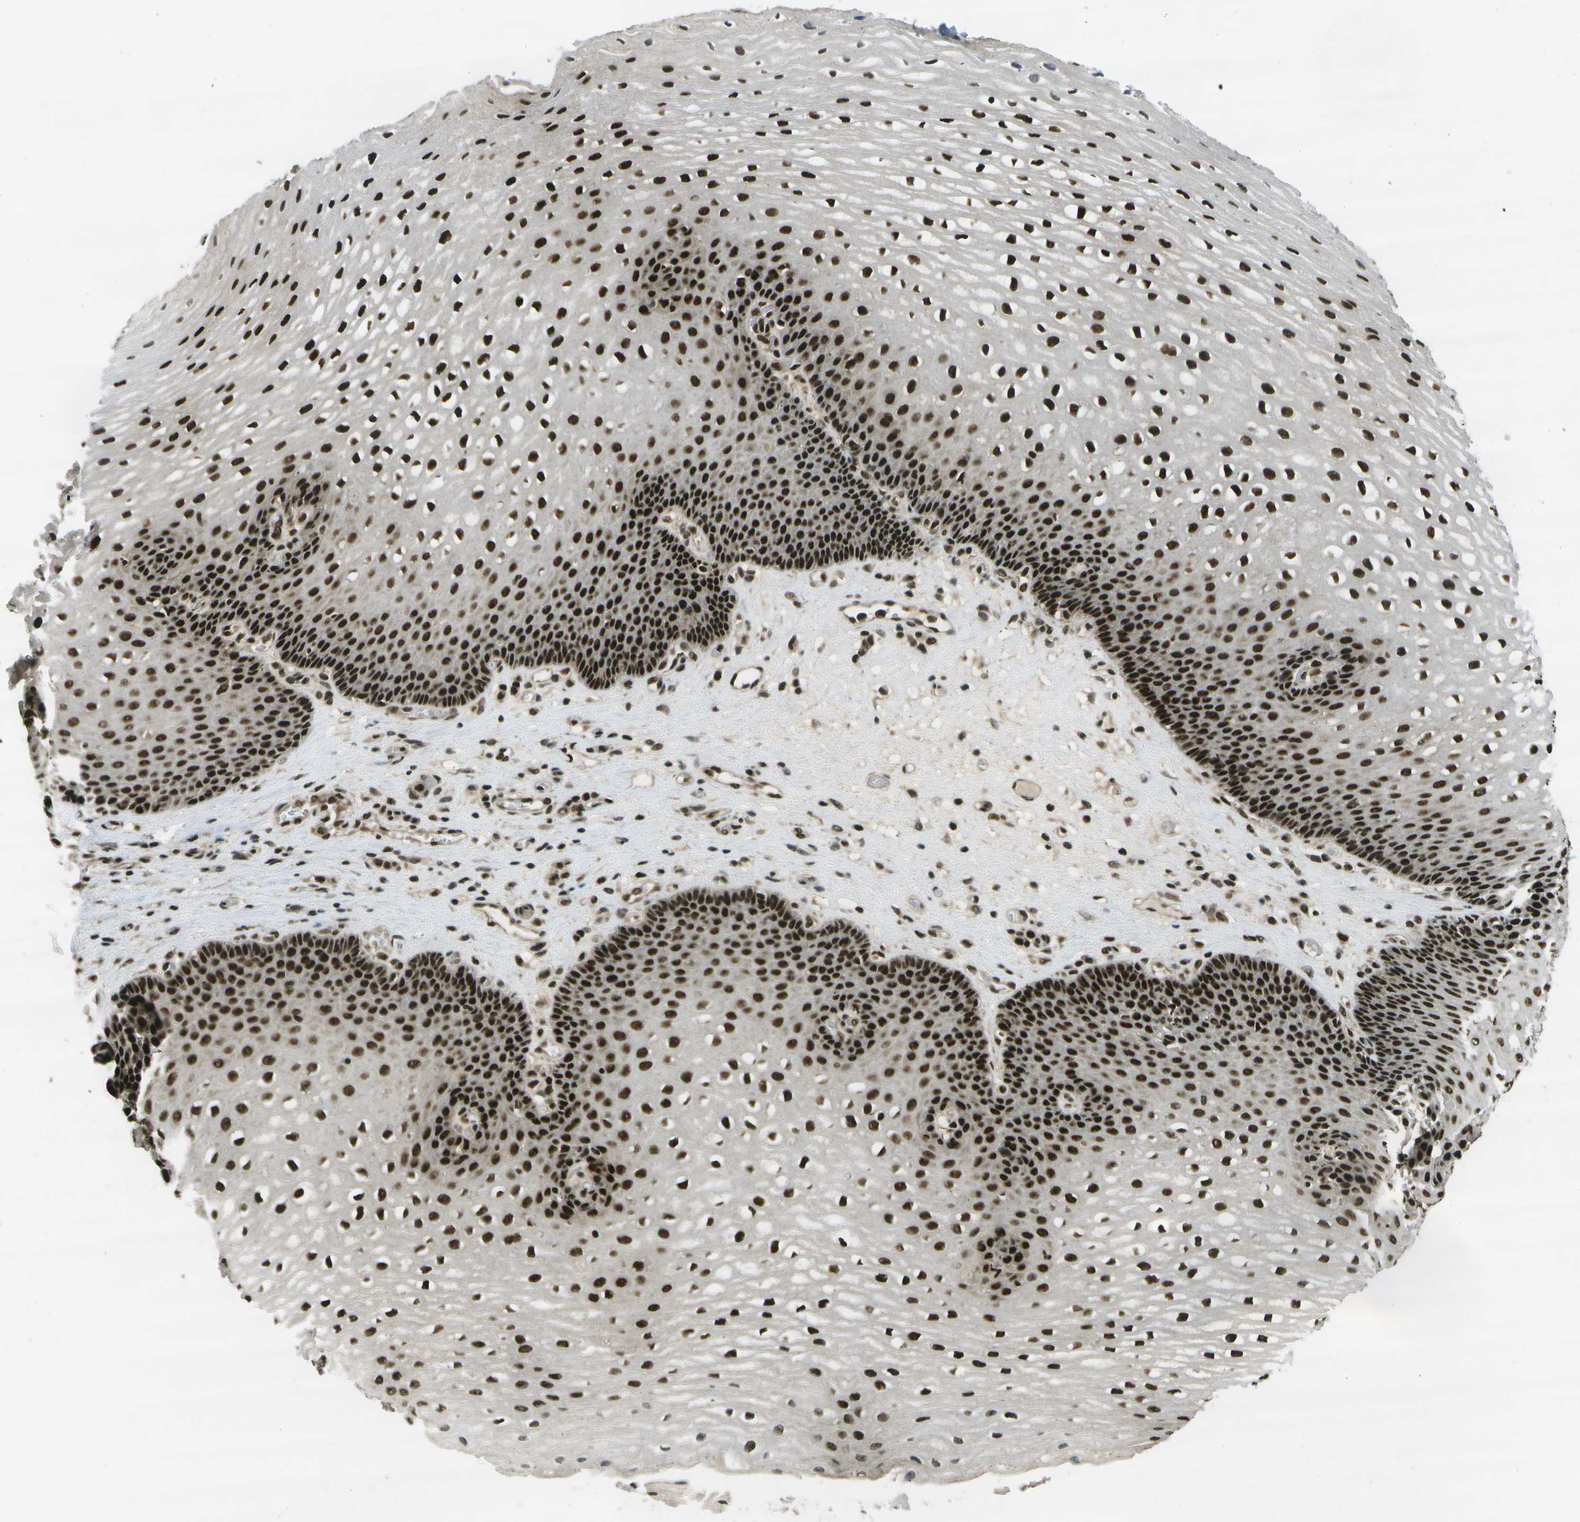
{"staining": {"intensity": "strong", "quantity": ">75%", "location": "nuclear"}, "tissue": "esophagus", "cell_type": "Squamous epithelial cells", "image_type": "normal", "snomed": [{"axis": "morphology", "description": "Normal tissue, NOS"}, {"axis": "topography", "description": "Esophagus"}], "caption": "Protein analysis of unremarkable esophagus exhibits strong nuclear staining in about >75% of squamous epithelial cells. The staining is performed using DAB brown chromogen to label protein expression. The nuclei are counter-stained blue using hematoxylin.", "gene": "GANC", "patient": {"sex": "male", "age": 48}}